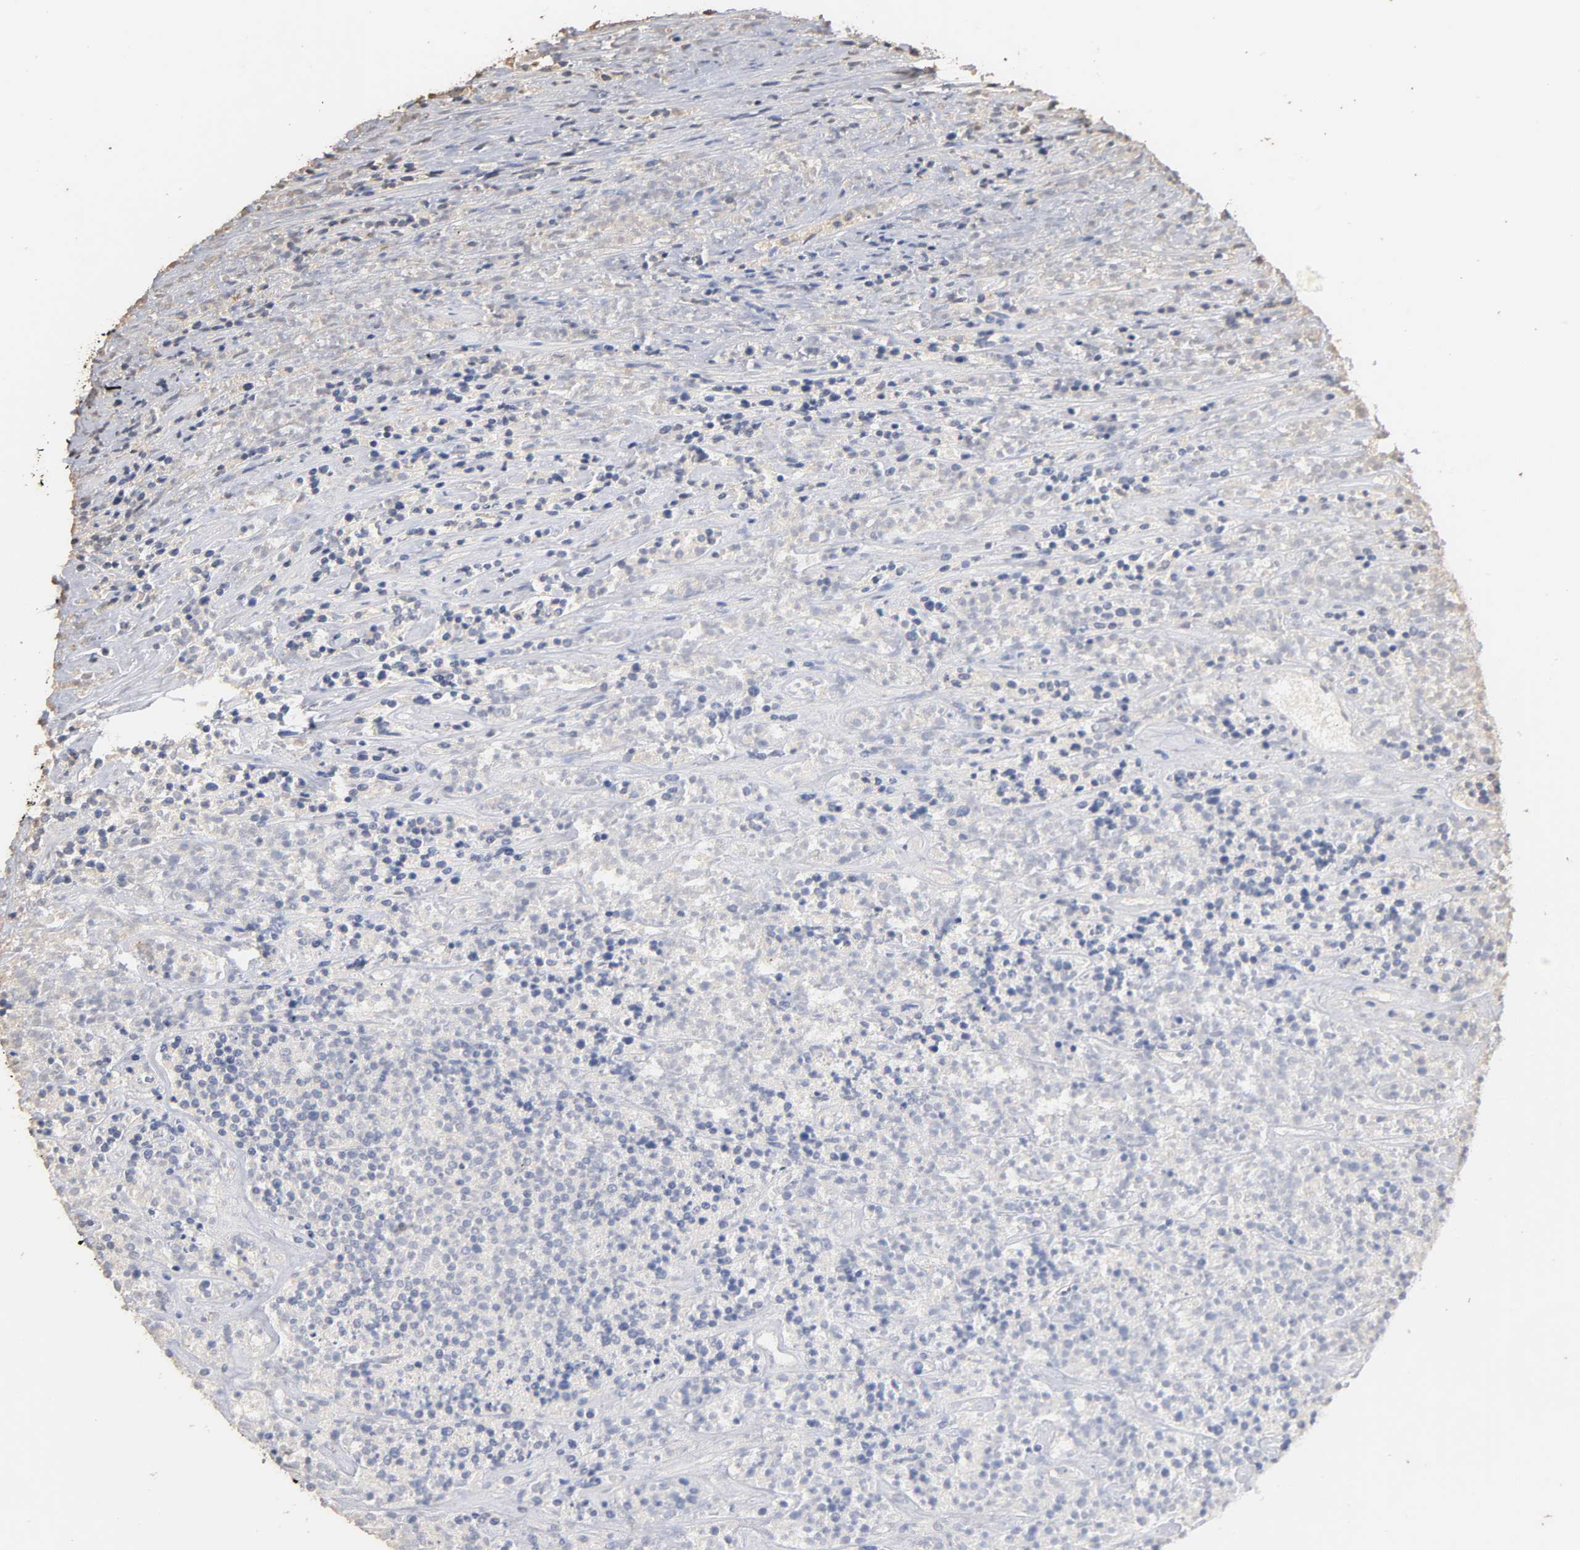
{"staining": {"intensity": "negative", "quantity": "none", "location": "none"}, "tissue": "lymphoma", "cell_type": "Tumor cells", "image_type": "cancer", "snomed": [{"axis": "morphology", "description": "Malignant lymphoma, non-Hodgkin's type, High grade"}, {"axis": "topography", "description": "Lymph node"}], "caption": "The micrograph demonstrates no staining of tumor cells in high-grade malignant lymphoma, non-Hodgkin's type.", "gene": "VSIG4", "patient": {"sex": "female", "age": 73}}